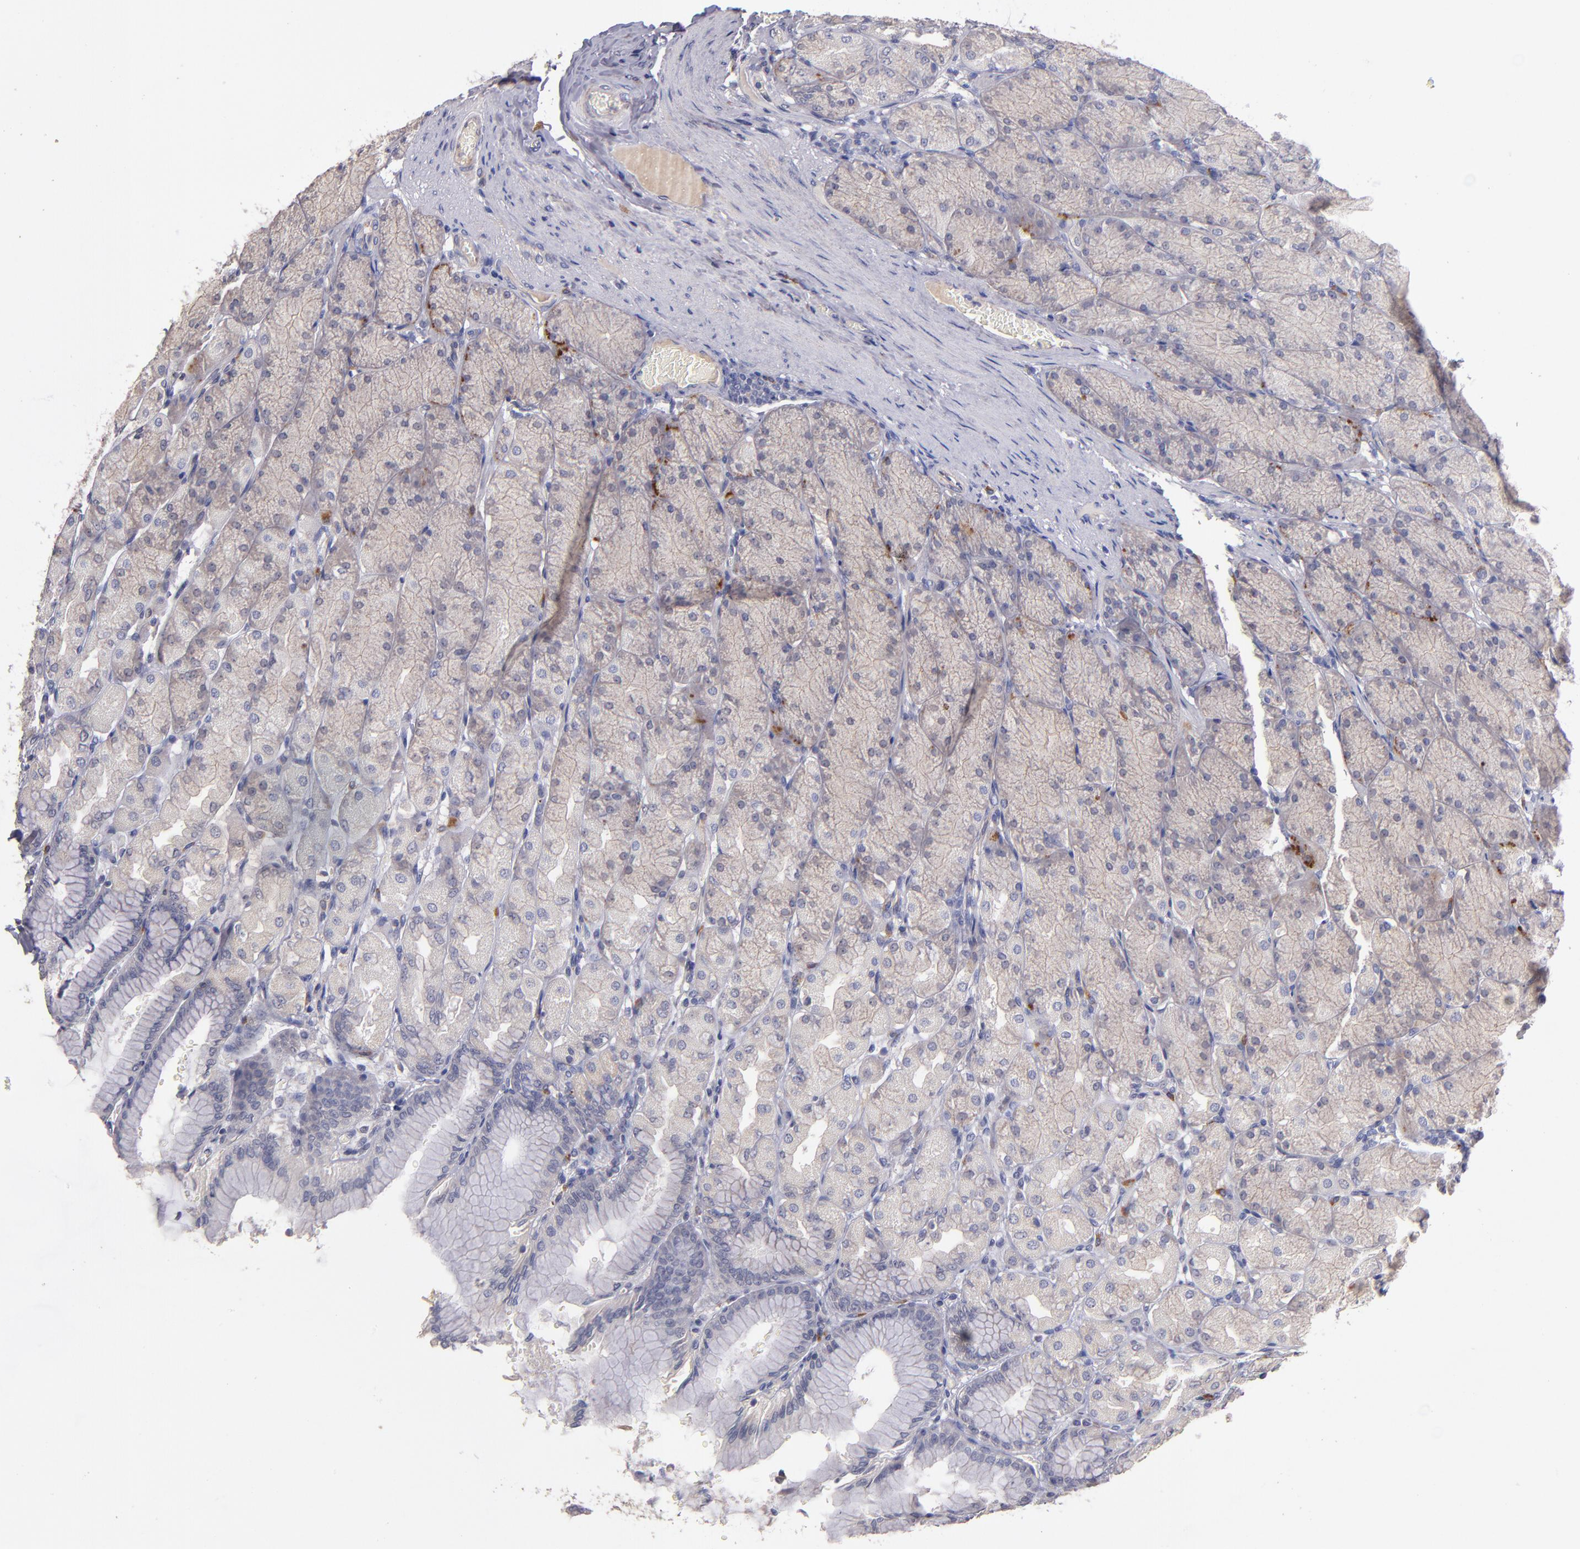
{"staining": {"intensity": "moderate", "quantity": "<25%", "location": "cytoplasmic/membranous"}, "tissue": "stomach", "cell_type": "Glandular cells", "image_type": "normal", "snomed": [{"axis": "morphology", "description": "Normal tissue, NOS"}, {"axis": "topography", "description": "Stomach, upper"}], "caption": "An IHC photomicrograph of normal tissue is shown. Protein staining in brown highlights moderate cytoplasmic/membranous positivity in stomach within glandular cells. (IHC, brightfield microscopy, high magnification).", "gene": "MAGEE1", "patient": {"sex": "female", "age": 56}}